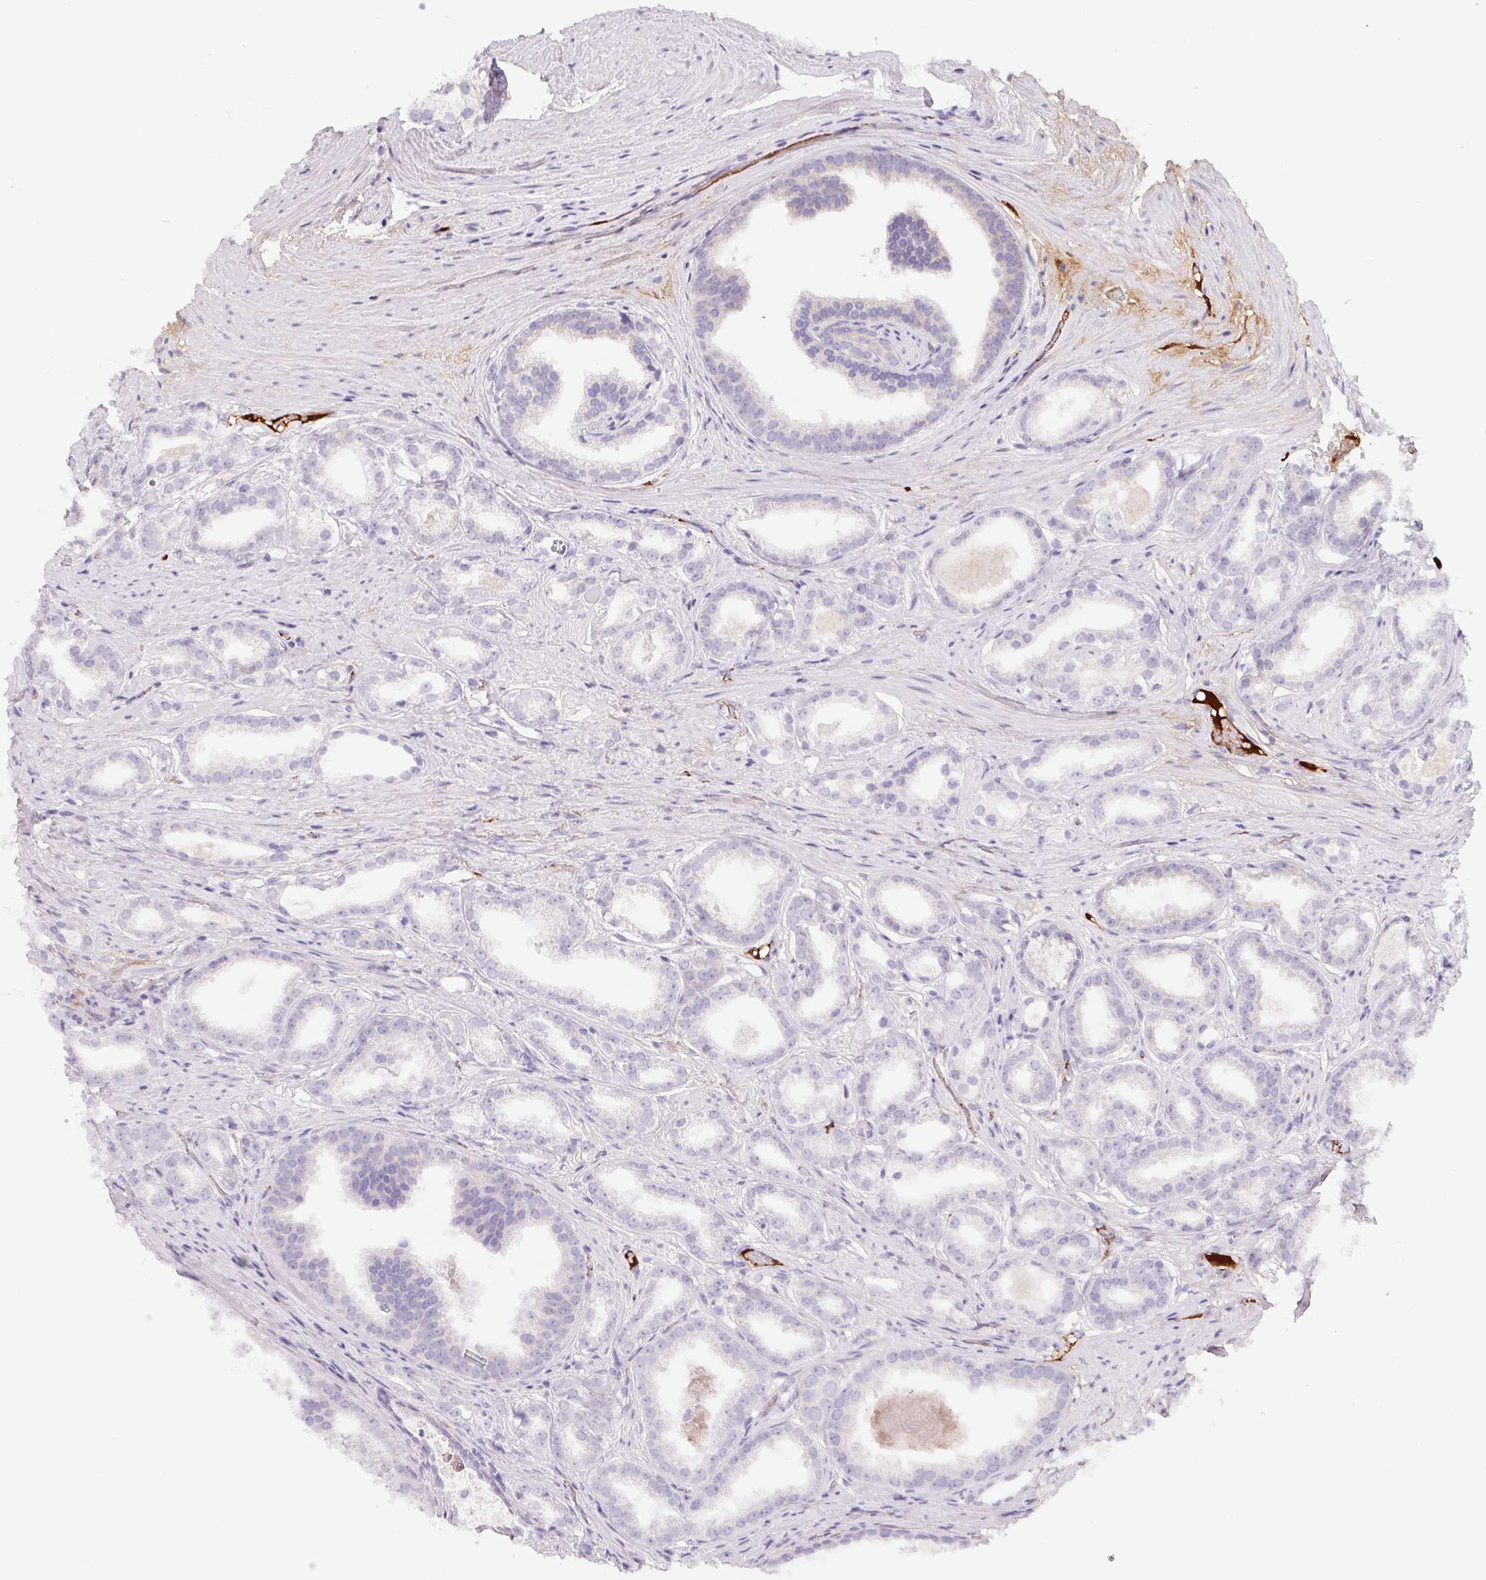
{"staining": {"intensity": "negative", "quantity": "none", "location": "none"}, "tissue": "prostate cancer", "cell_type": "Tumor cells", "image_type": "cancer", "snomed": [{"axis": "morphology", "description": "Adenocarcinoma, Low grade"}, {"axis": "topography", "description": "Prostate"}], "caption": "Immunohistochemistry image of human prostate cancer (low-grade adenocarcinoma) stained for a protein (brown), which shows no staining in tumor cells. (Brightfield microscopy of DAB (3,3'-diaminobenzidine) immunohistochemistry at high magnification).", "gene": "LPA", "patient": {"sex": "male", "age": 65}}